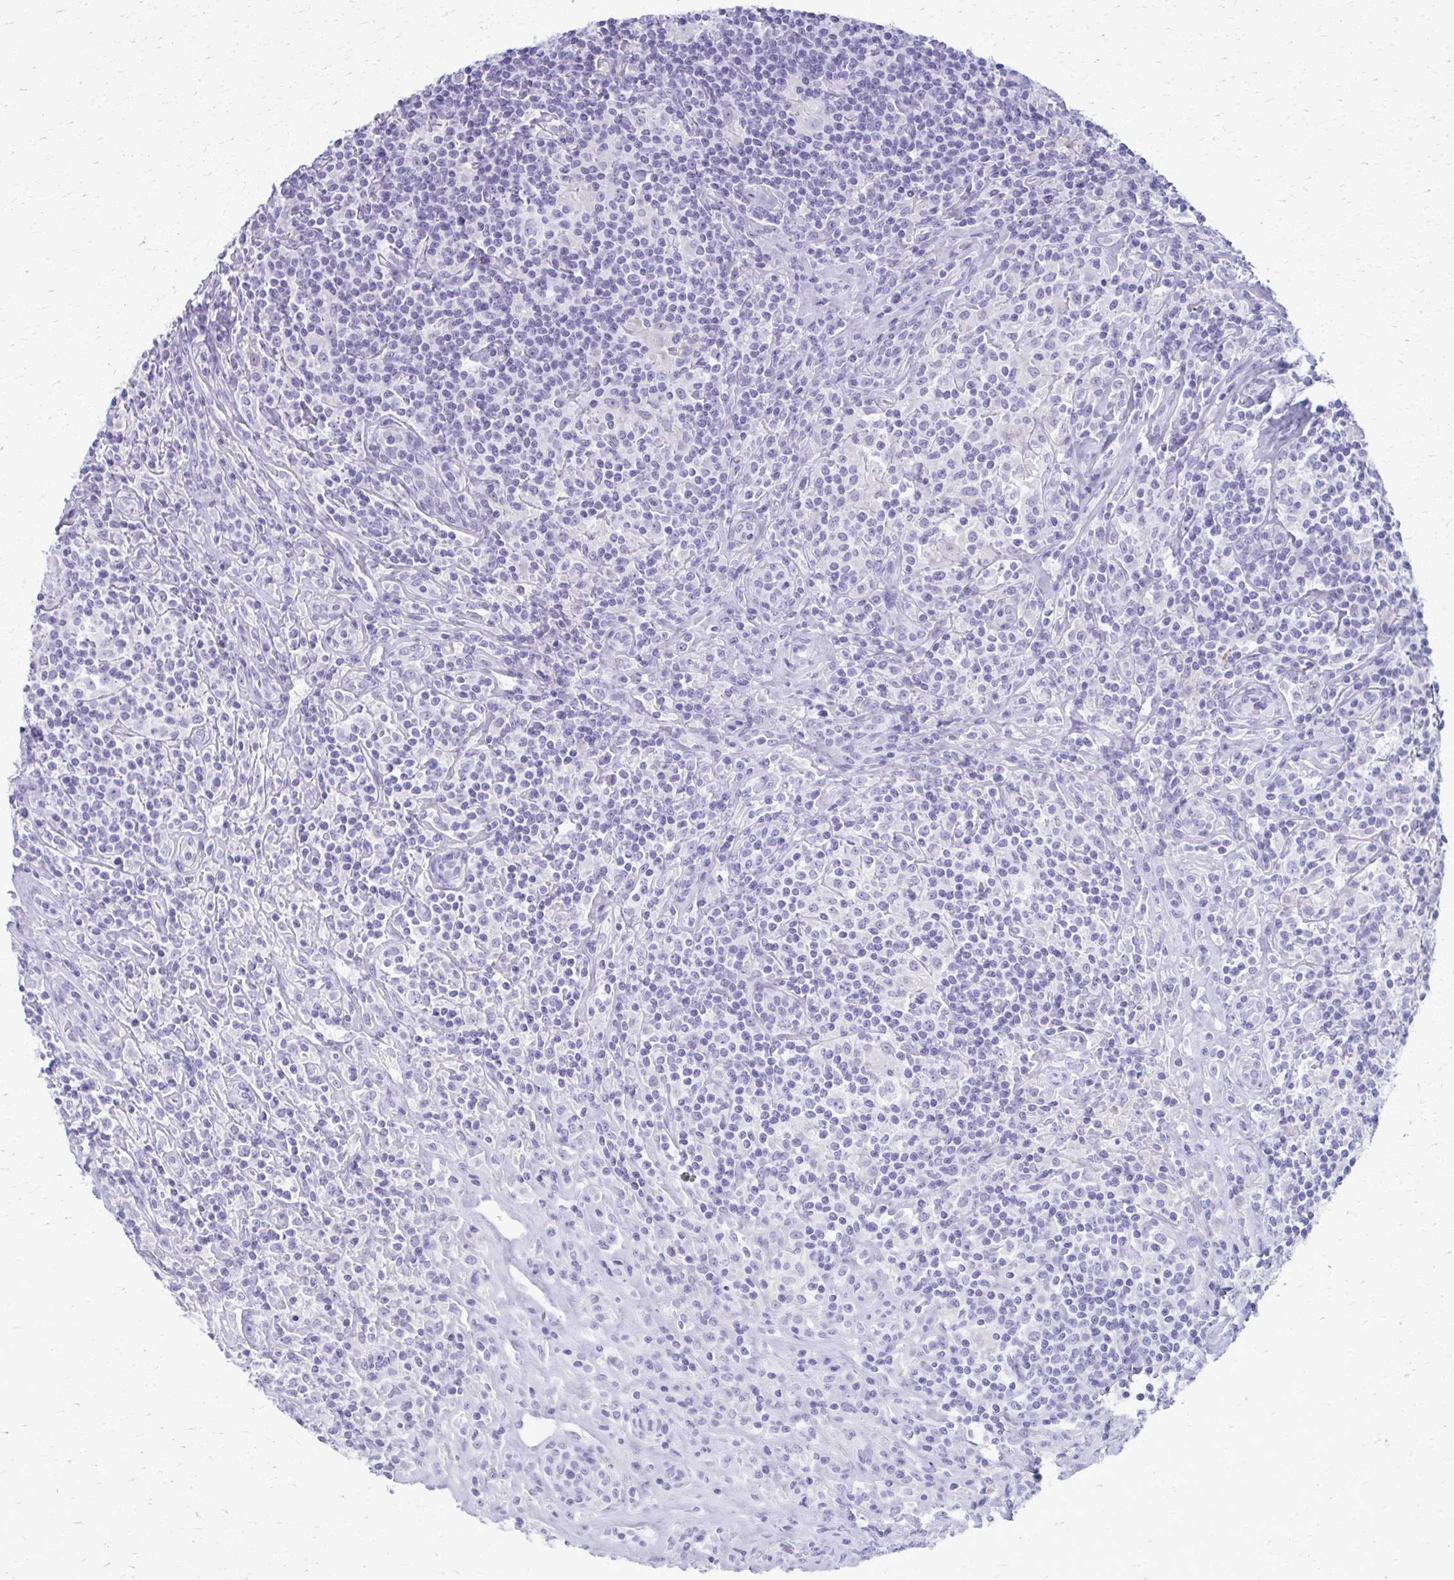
{"staining": {"intensity": "negative", "quantity": "none", "location": "none"}, "tissue": "lymphoma", "cell_type": "Tumor cells", "image_type": "cancer", "snomed": [{"axis": "morphology", "description": "Hodgkin's disease, NOS"}, {"axis": "morphology", "description": "Hodgkin's lymphoma, nodular sclerosis"}, {"axis": "topography", "description": "Lymph node"}], "caption": "A photomicrograph of lymphoma stained for a protein displays no brown staining in tumor cells.", "gene": "ACSM2B", "patient": {"sex": "female", "age": 10}}